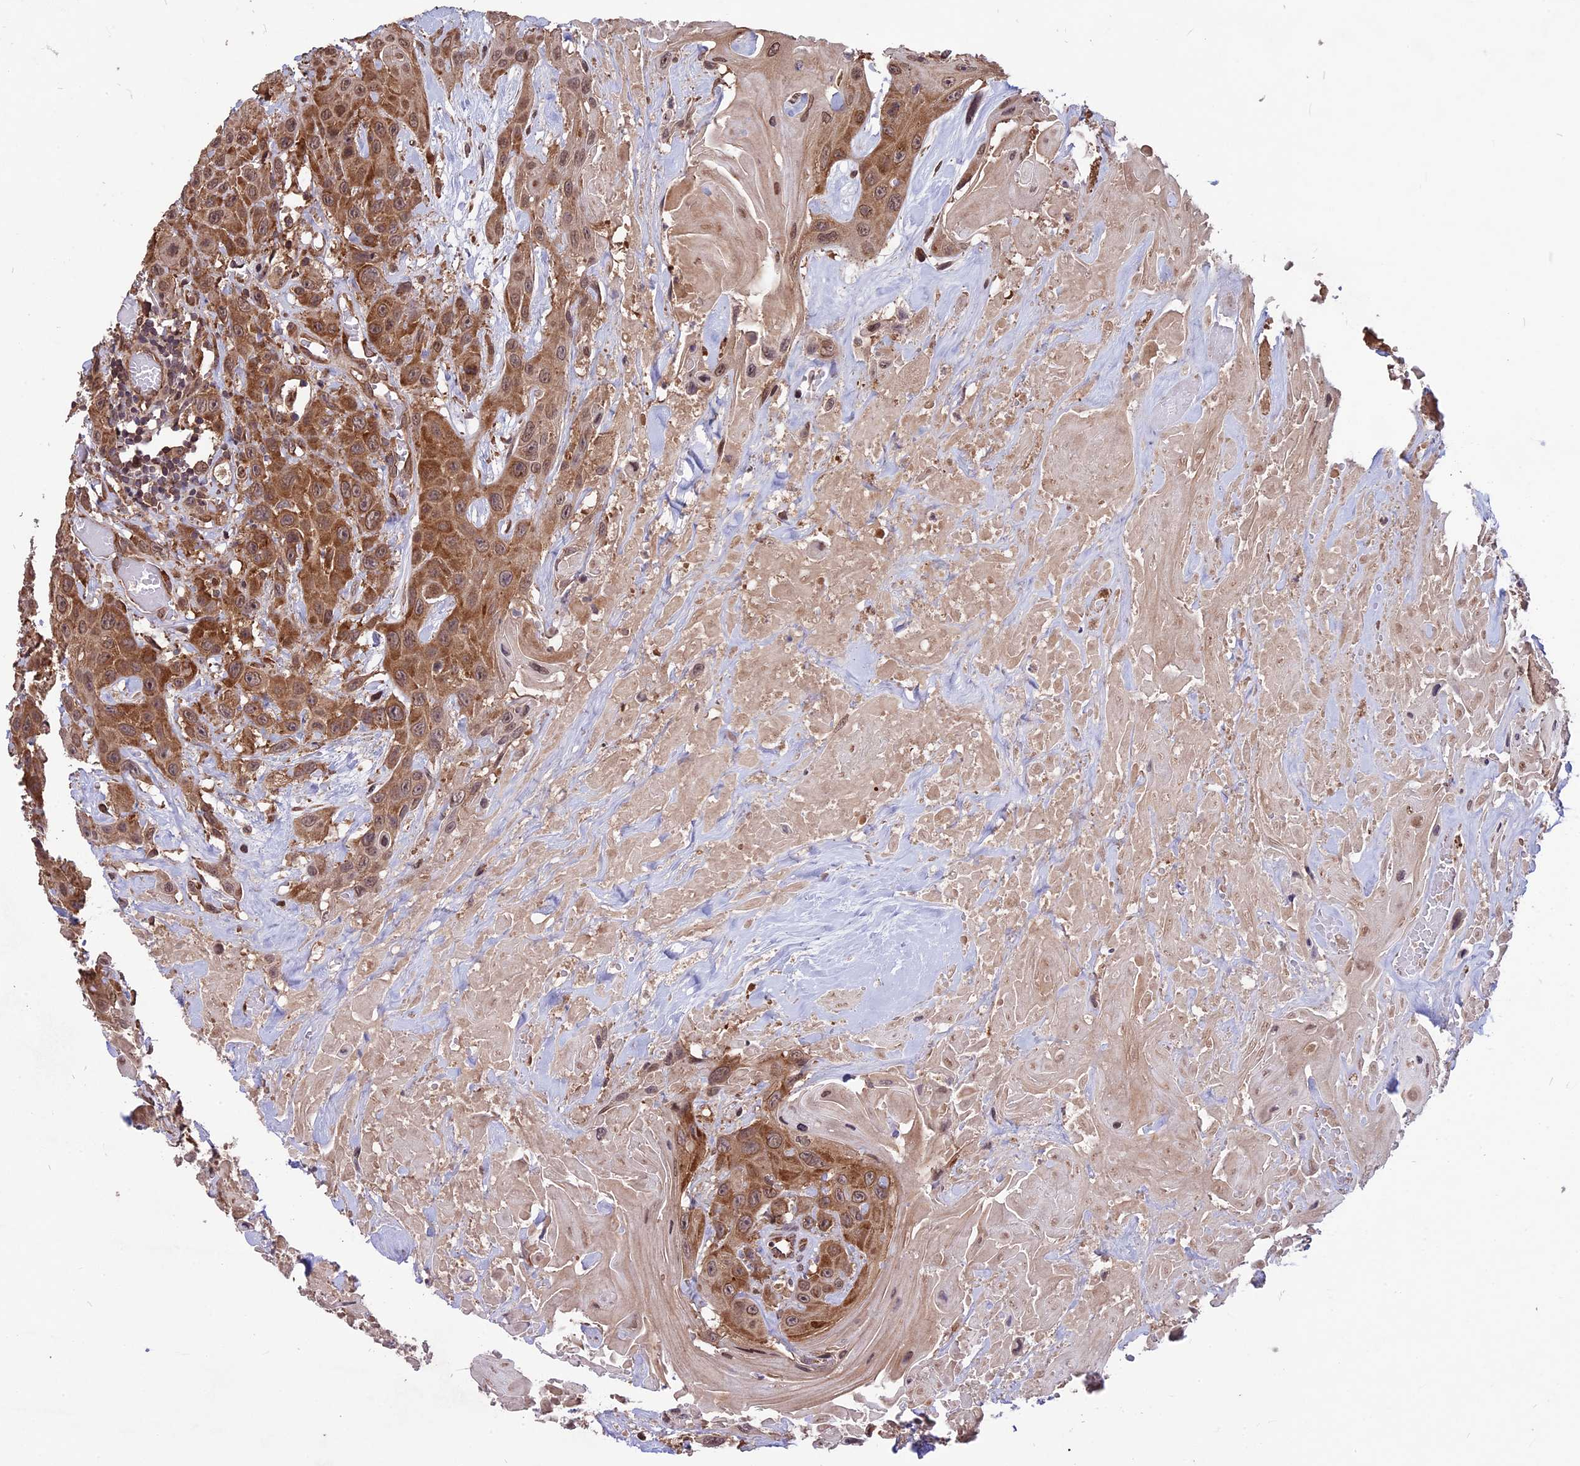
{"staining": {"intensity": "moderate", "quantity": ">75%", "location": "cytoplasmic/membranous,nuclear"}, "tissue": "head and neck cancer", "cell_type": "Tumor cells", "image_type": "cancer", "snomed": [{"axis": "morphology", "description": "Squamous cell carcinoma, NOS"}, {"axis": "topography", "description": "Head-Neck"}], "caption": "IHC image of neoplastic tissue: human head and neck cancer (squamous cell carcinoma) stained using immunohistochemistry demonstrates medium levels of moderate protein expression localized specifically in the cytoplasmic/membranous and nuclear of tumor cells, appearing as a cytoplasmic/membranous and nuclear brown color.", "gene": "ZNF598", "patient": {"sex": "male", "age": 81}}